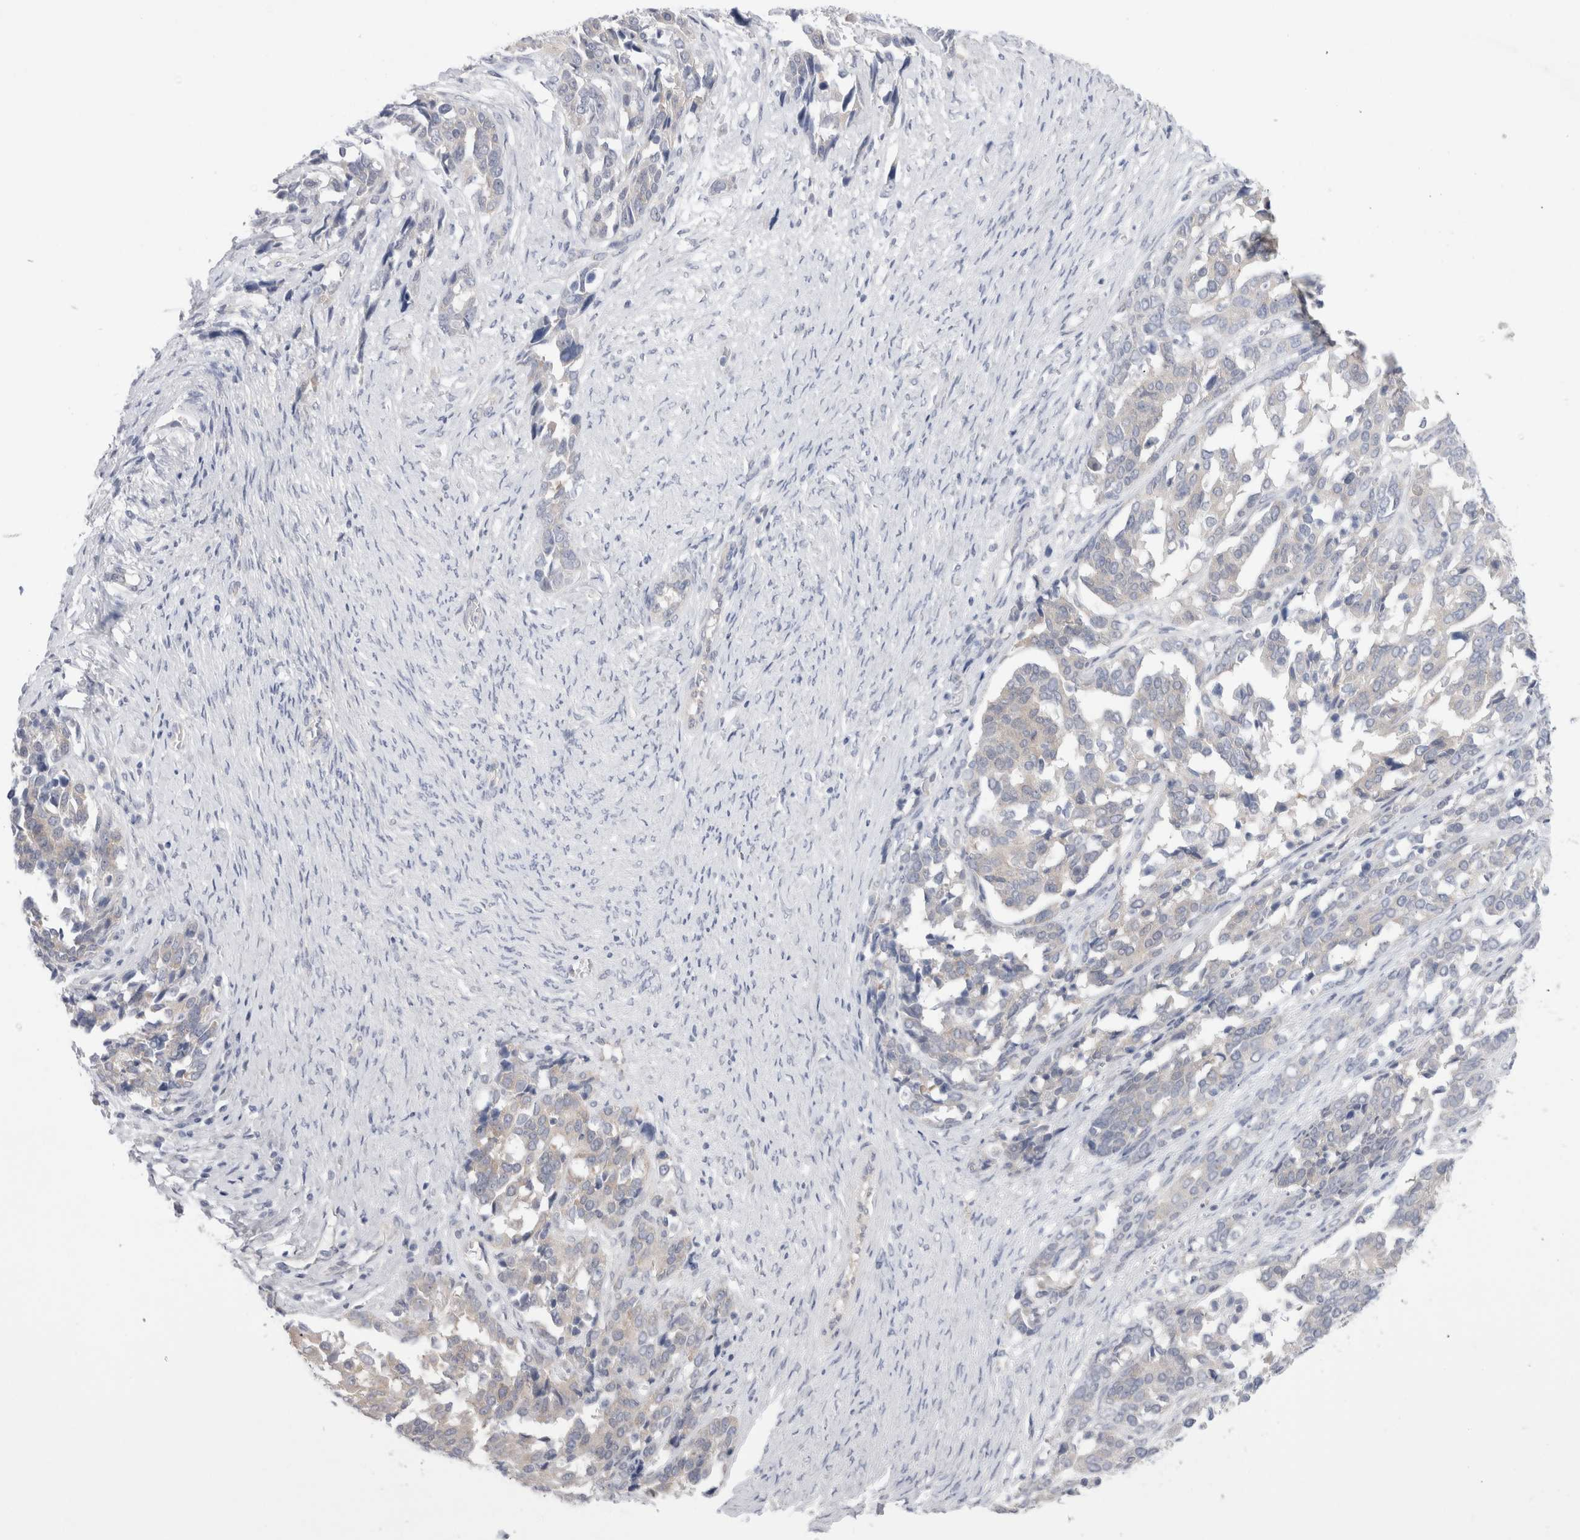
{"staining": {"intensity": "negative", "quantity": "none", "location": "none"}, "tissue": "ovarian cancer", "cell_type": "Tumor cells", "image_type": "cancer", "snomed": [{"axis": "morphology", "description": "Cystadenocarcinoma, serous, NOS"}, {"axis": "topography", "description": "Ovary"}], "caption": "This micrograph is of ovarian cancer stained with IHC to label a protein in brown with the nuclei are counter-stained blue. There is no staining in tumor cells.", "gene": "WIPF2", "patient": {"sex": "female", "age": 44}}